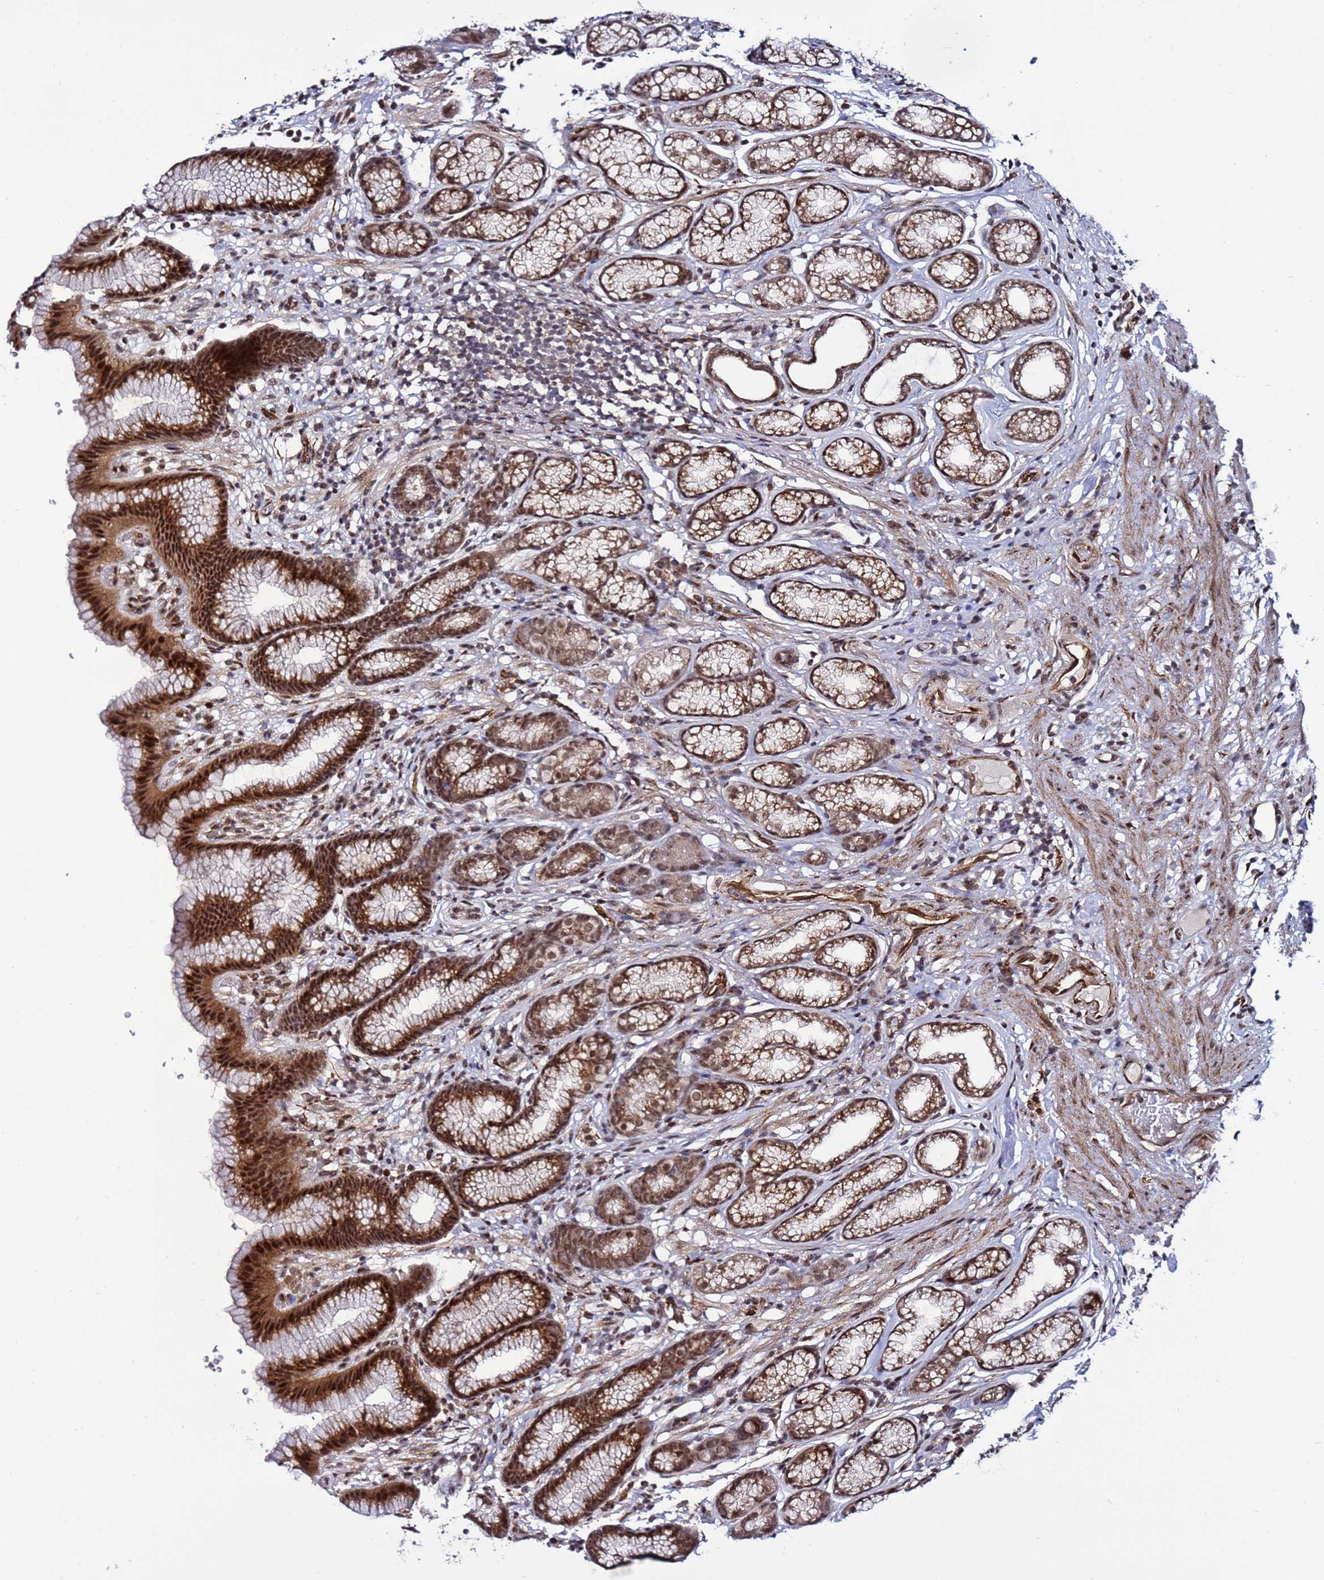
{"staining": {"intensity": "strong", "quantity": "25%-75%", "location": "cytoplasmic/membranous,nuclear"}, "tissue": "stomach", "cell_type": "Glandular cells", "image_type": "normal", "snomed": [{"axis": "morphology", "description": "Normal tissue, NOS"}, {"axis": "topography", "description": "Stomach"}], "caption": "Strong cytoplasmic/membranous,nuclear protein expression is seen in approximately 25%-75% of glandular cells in stomach. The staining is performed using DAB brown chromogen to label protein expression. The nuclei are counter-stained blue using hematoxylin.", "gene": "POLR2D", "patient": {"sex": "male", "age": 42}}